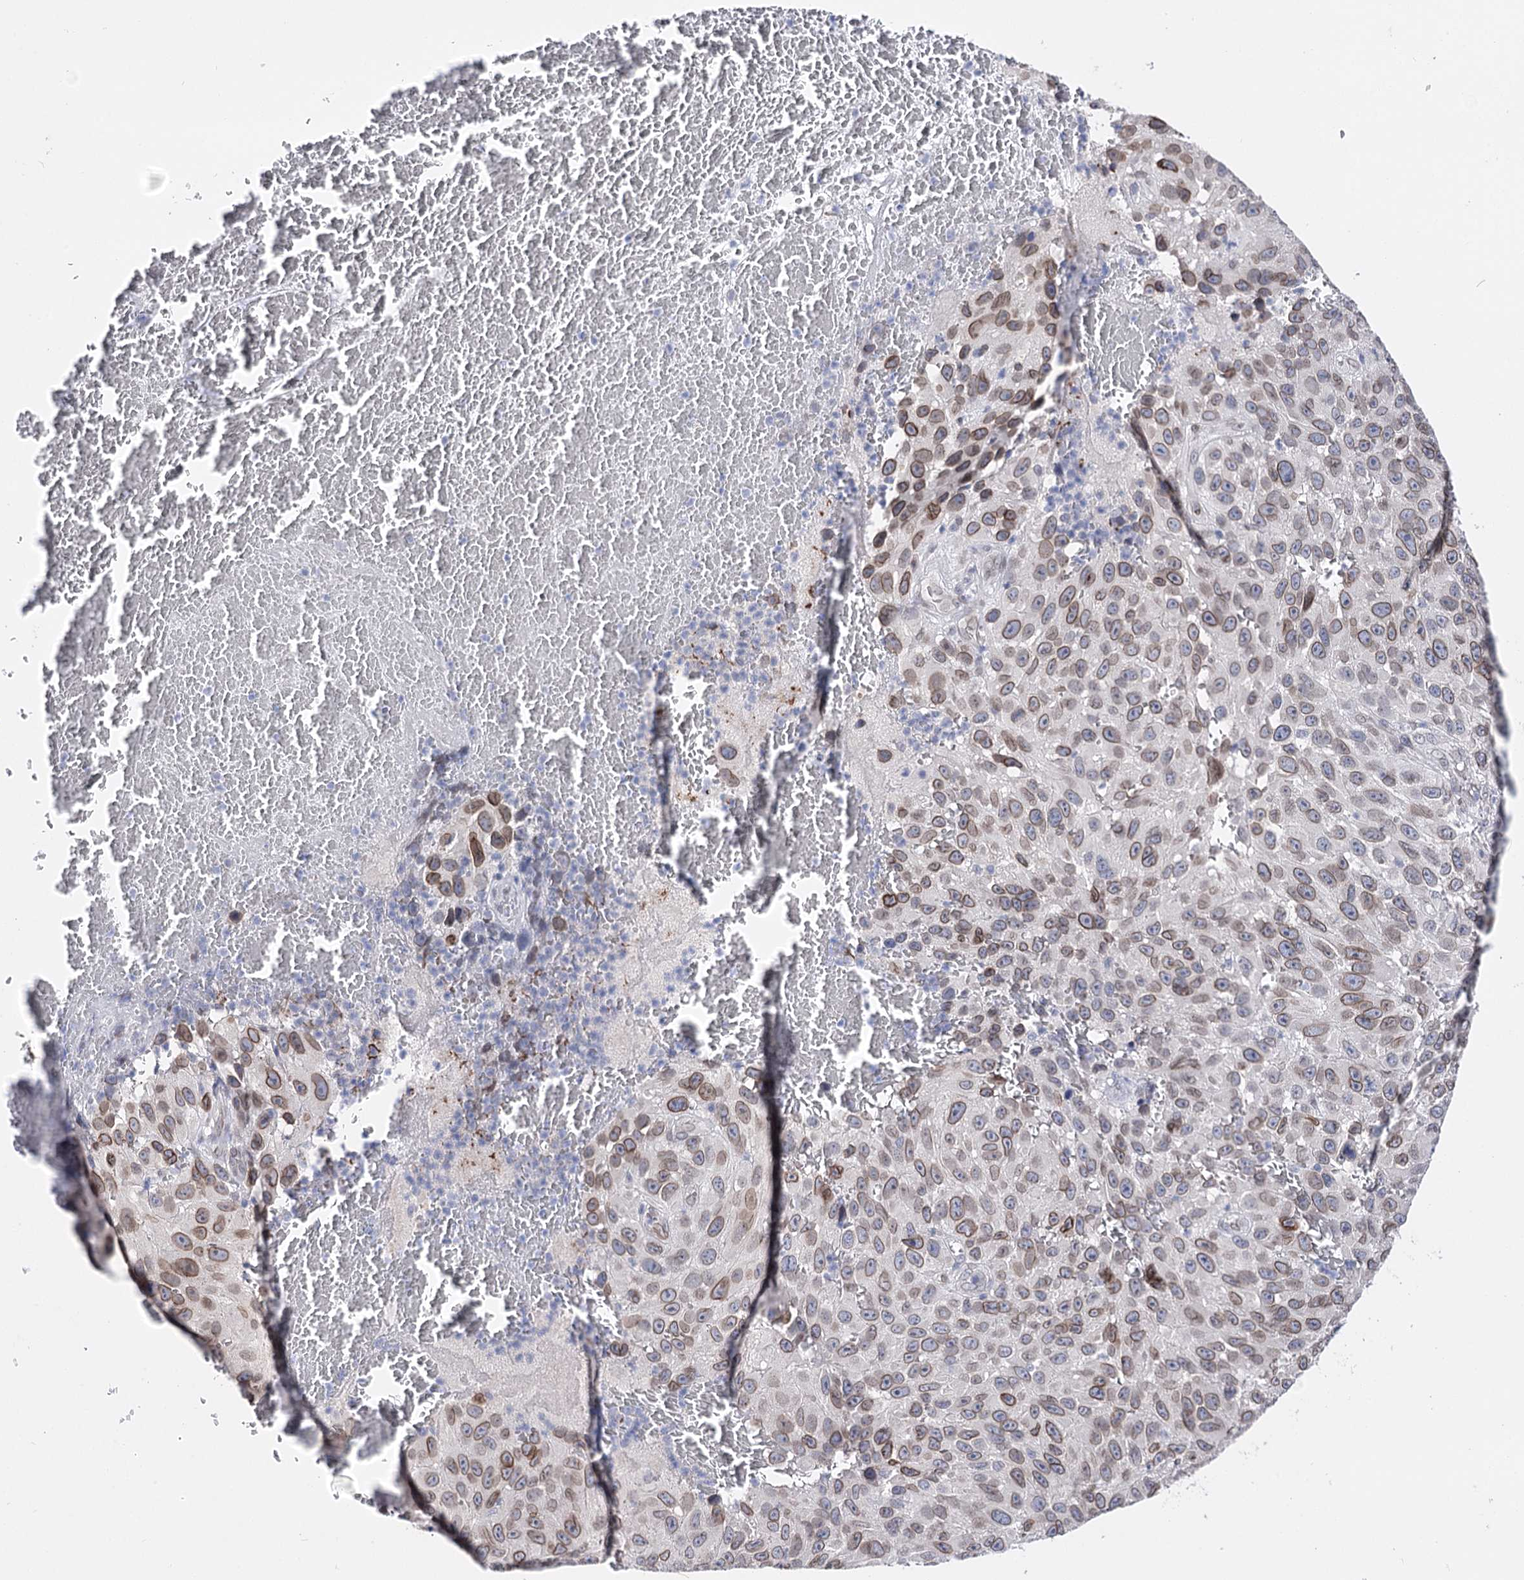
{"staining": {"intensity": "moderate", "quantity": ">75%", "location": "cytoplasmic/membranous,nuclear"}, "tissue": "melanoma", "cell_type": "Tumor cells", "image_type": "cancer", "snomed": [{"axis": "morphology", "description": "Malignant melanoma, NOS"}, {"axis": "topography", "description": "Skin"}], "caption": "Melanoma was stained to show a protein in brown. There is medium levels of moderate cytoplasmic/membranous and nuclear staining in approximately >75% of tumor cells. (DAB = brown stain, brightfield microscopy at high magnification).", "gene": "TMEM201", "patient": {"sex": "female", "age": 96}}